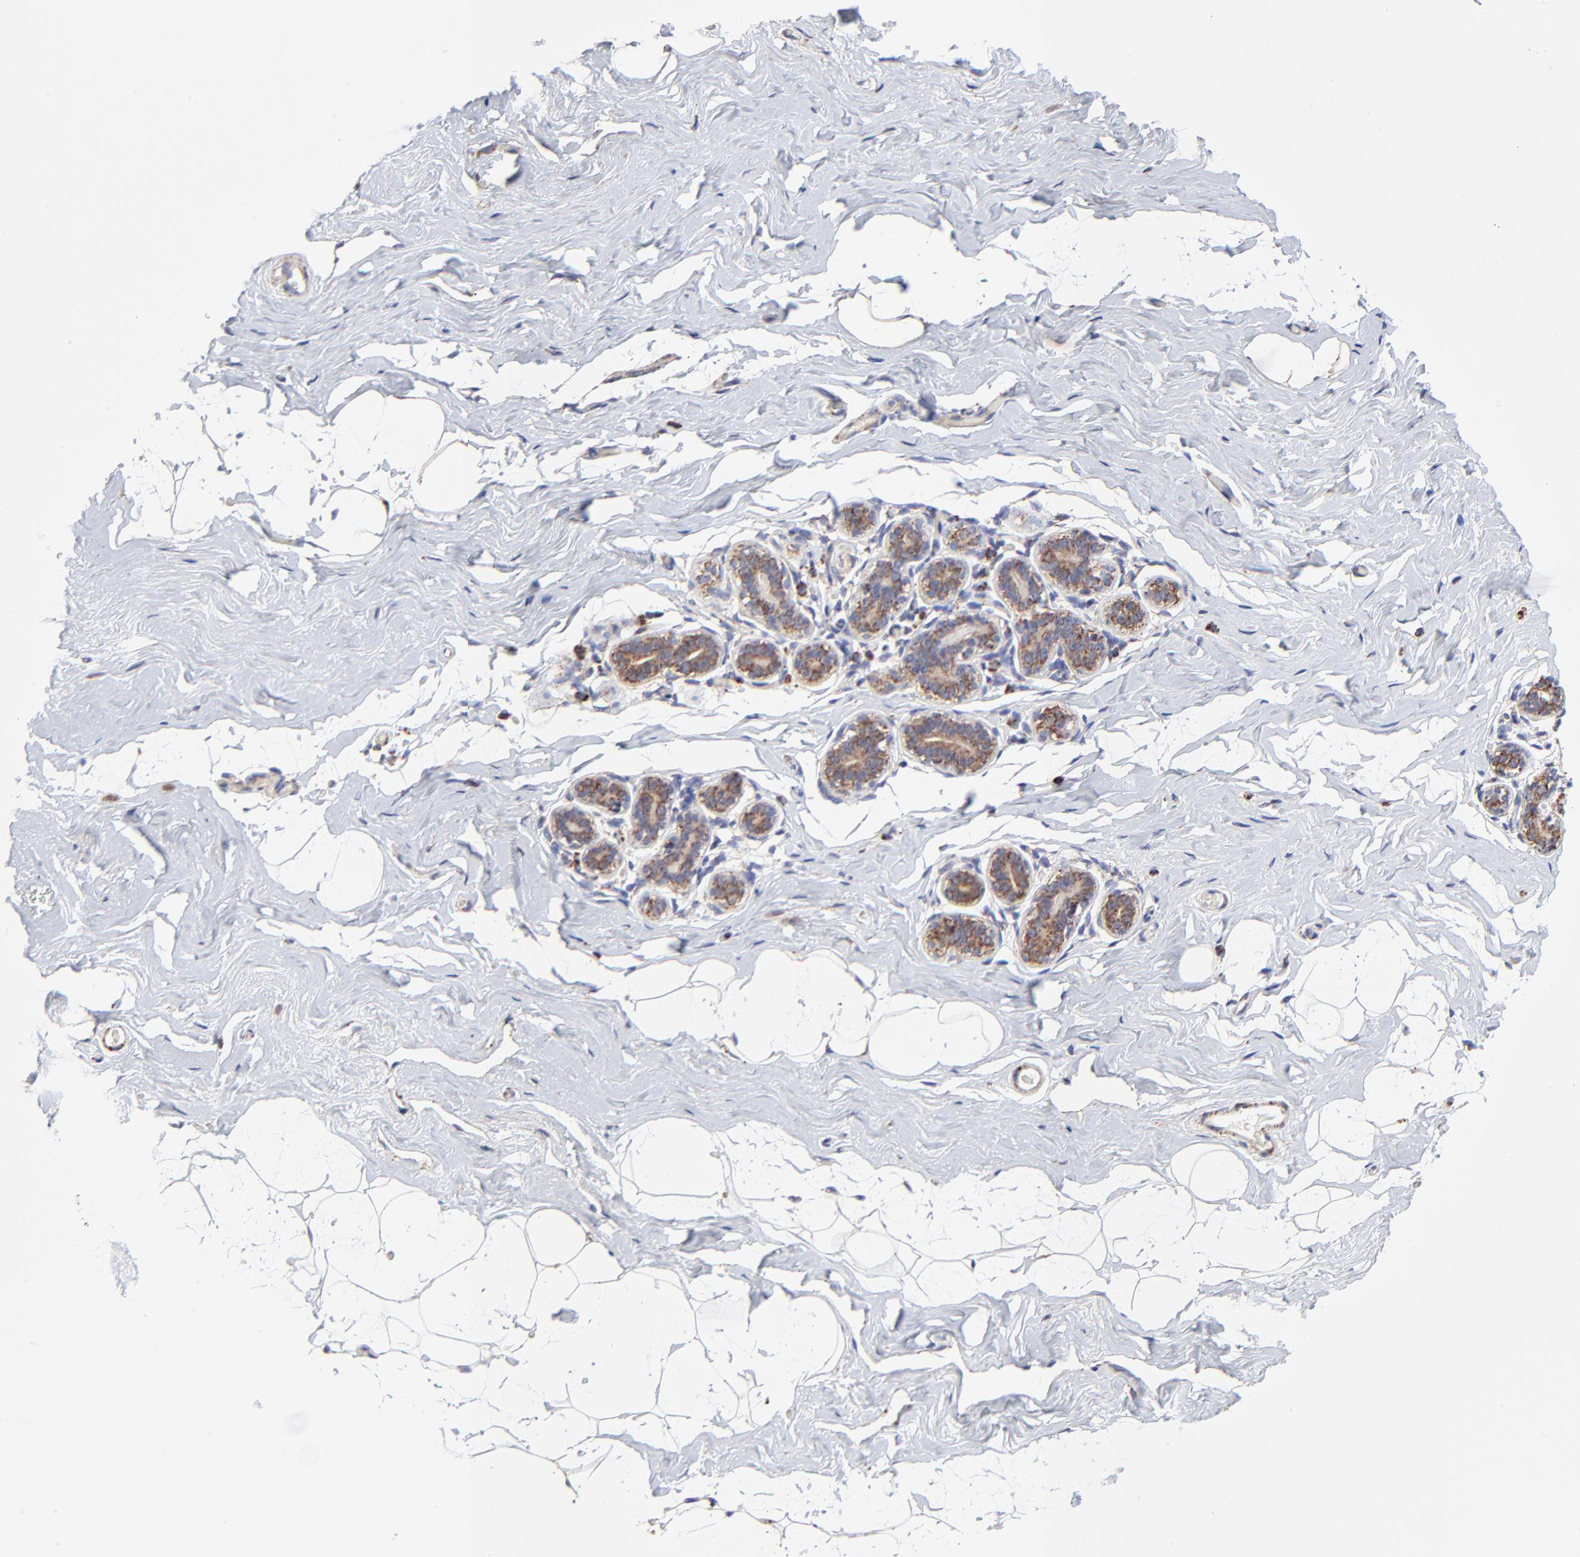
{"staining": {"intensity": "negative", "quantity": "none", "location": "none"}, "tissue": "breast", "cell_type": "Adipocytes", "image_type": "normal", "snomed": [{"axis": "morphology", "description": "Normal tissue, NOS"}, {"axis": "topography", "description": "Breast"}, {"axis": "topography", "description": "Soft tissue"}], "caption": "Breast stained for a protein using IHC shows no expression adipocytes.", "gene": "SSBP1", "patient": {"sex": "female", "age": 75}}